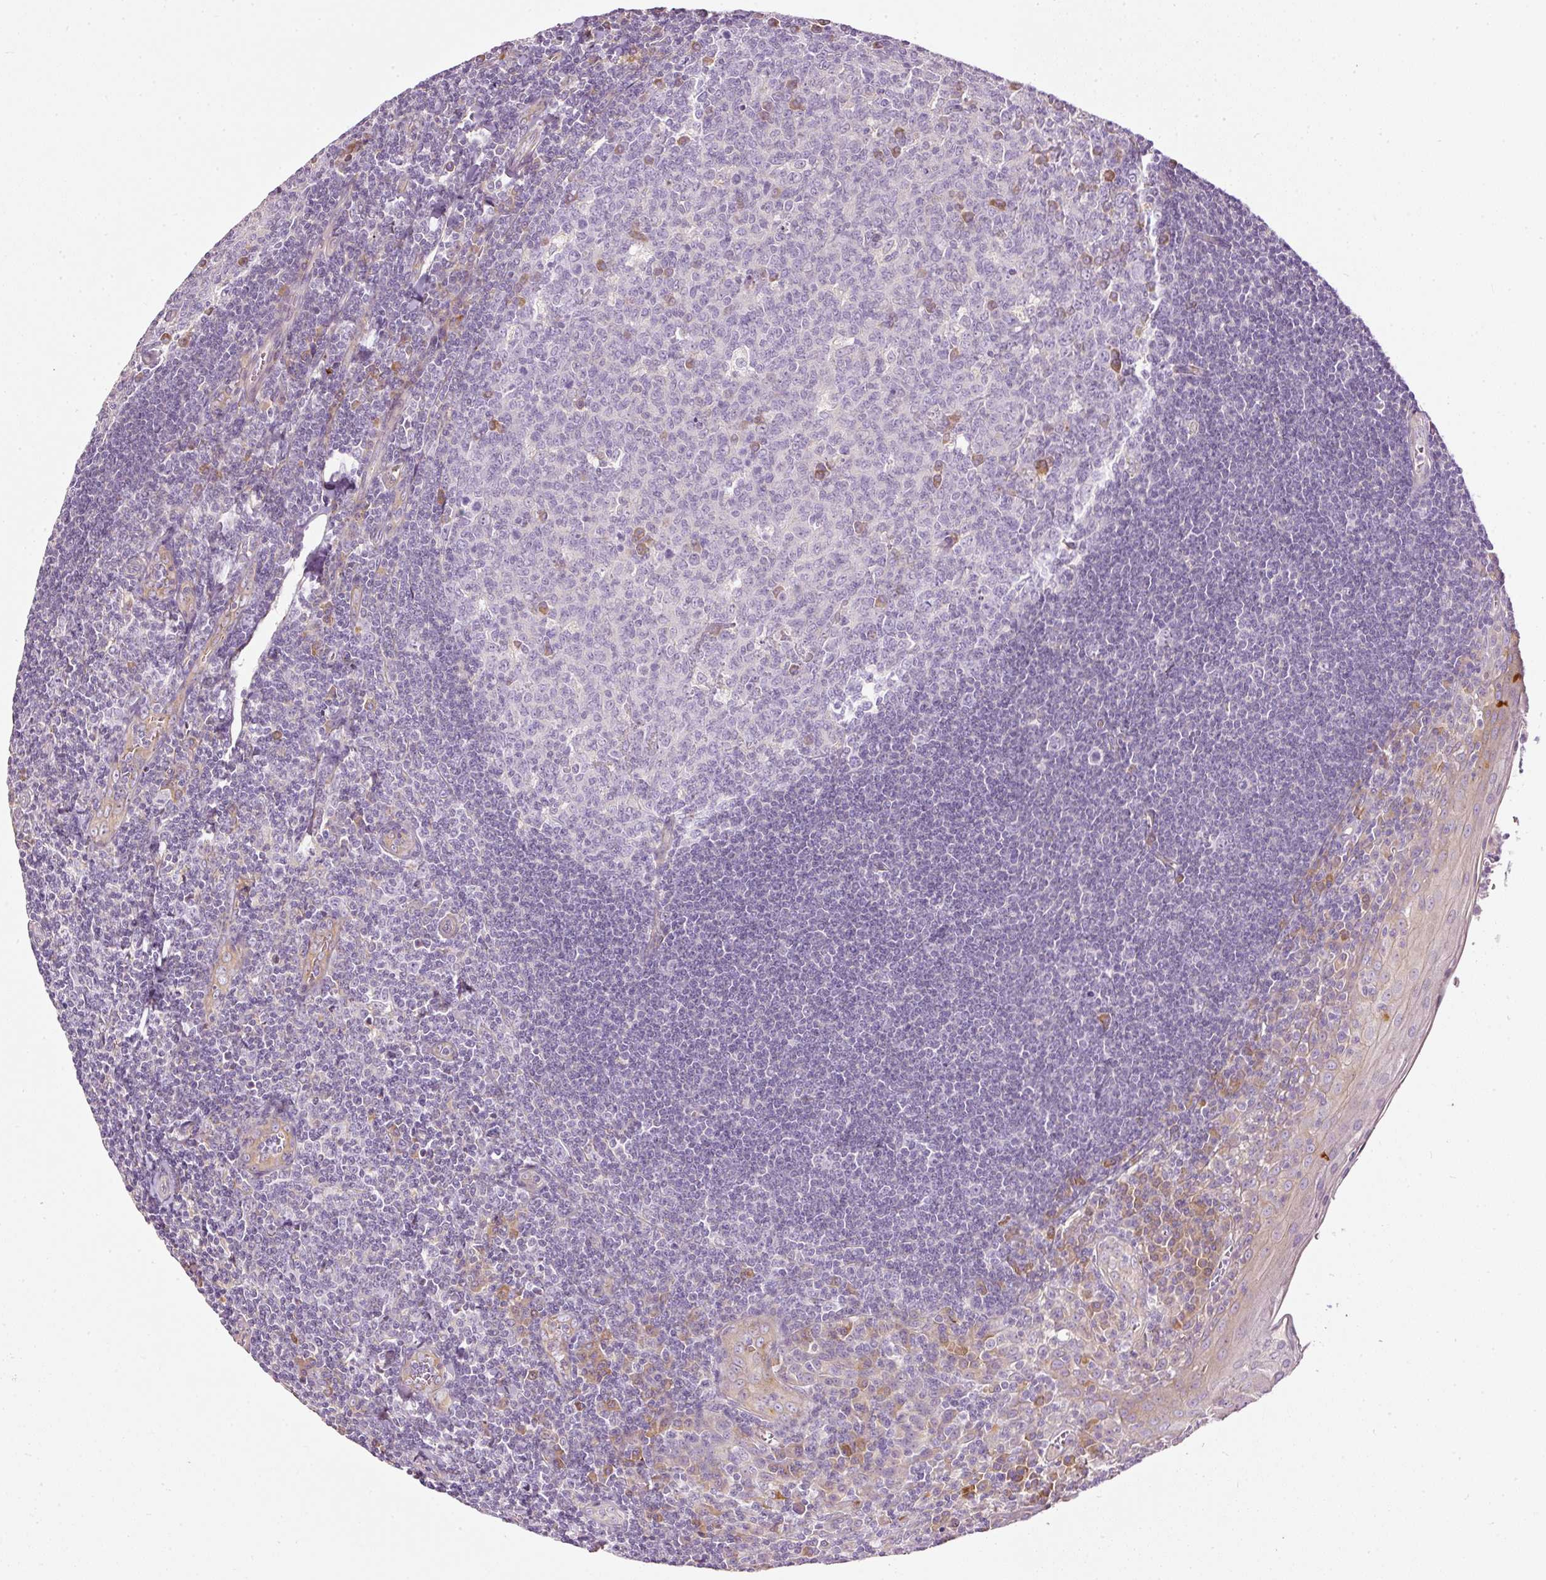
{"staining": {"intensity": "moderate", "quantity": "<25%", "location": "cytoplasmic/membranous"}, "tissue": "tonsil", "cell_type": "Germinal center cells", "image_type": "normal", "snomed": [{"axis": "morphology", "description": "Normal tissue, NOS"}, {"axis": "topography", "description": "Tonsil"}], "caption": "A photomicrograph showing moderate cytoplasmic/membranous staining in approximately <25% of germinal center cells in unremarkable tonsil, as visualized by brown immunohistochemical staining.", "gene": "PAQR9", "patient": {"sex": "male", "age": 27}}